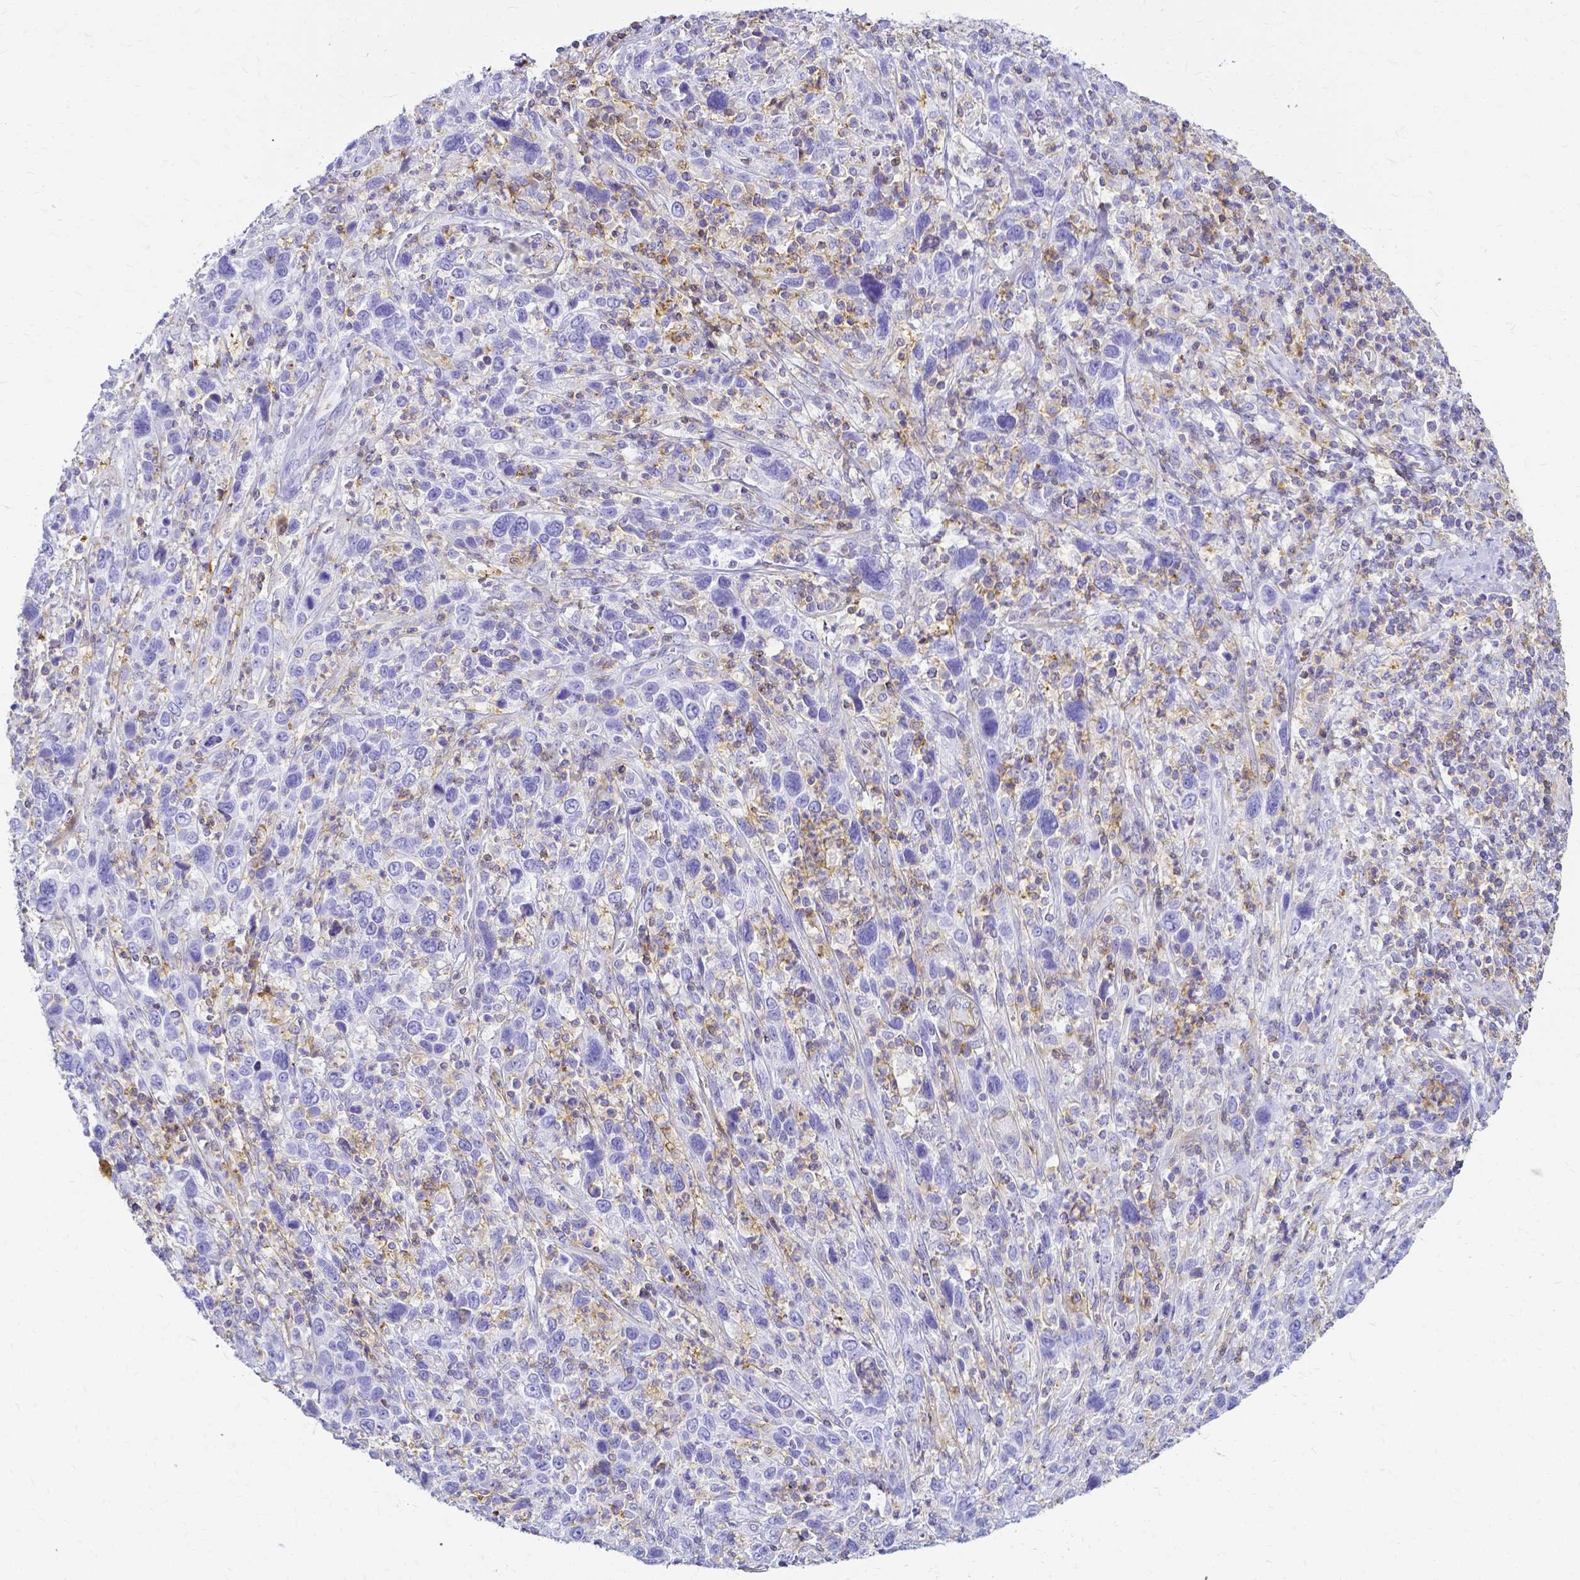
{"staining": {"intensity": "negative", "quantity": "none", "location": "none"}, "tissue": "cervical cancer", "cell_type": "Tumor cells", "image_type": "cancer", "snomed": [{"axis": "morphology", "description": "Squamous cell carcinoma, NOS"}, {"axis": "topography", "description": "Cervix"}], "caption": "A high-resolution micrograph shows immunohistochemistry (IHC) staining of cervical cancer (squamous cell carcinoma), which demonstrates no significant positivity in tumor cells.", "gene": "HSPA12A", "patient": {"sex": "female", "age": 46}}